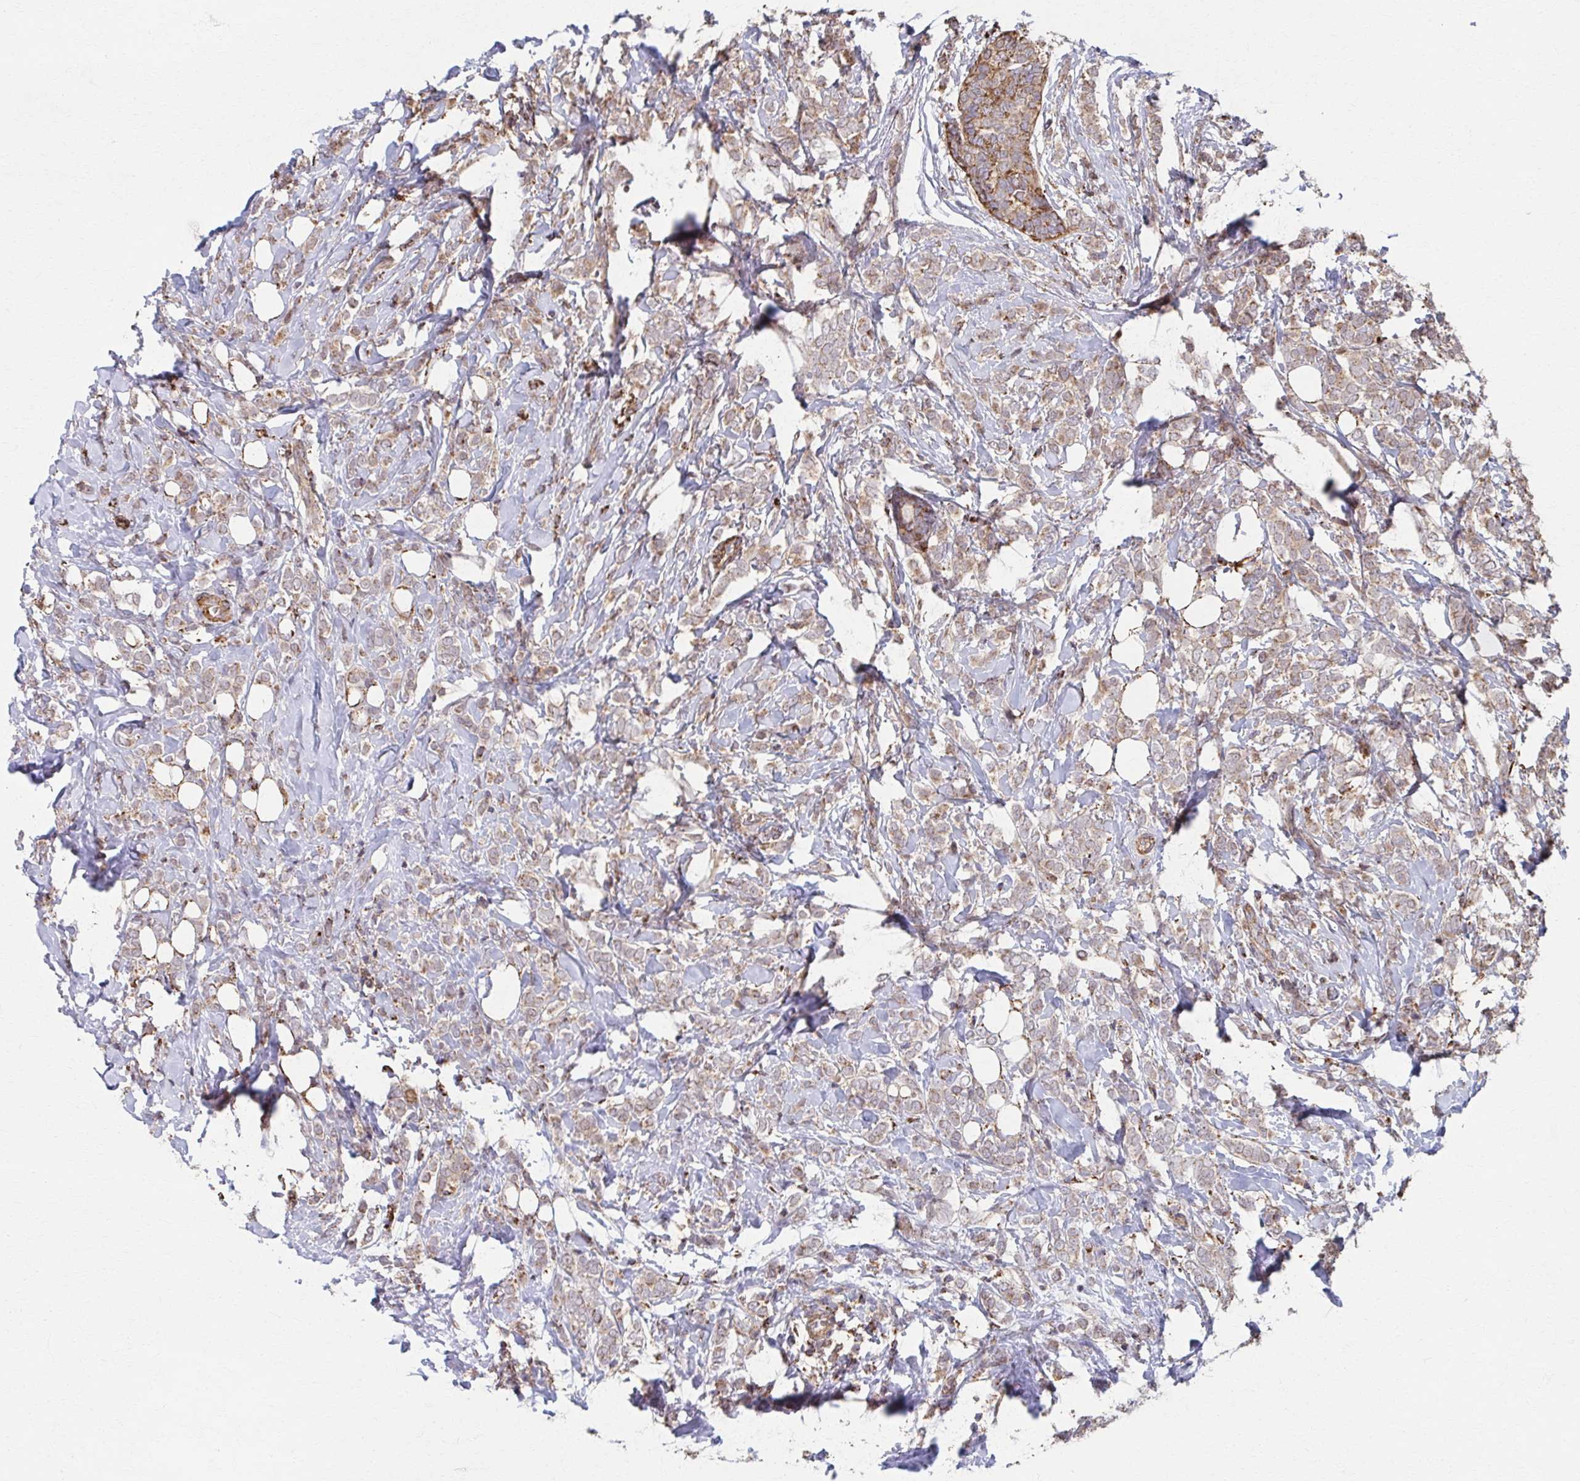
{"staining": {"intensity": "weak", "quantity": ">75%", "location": "cytoplasmic/membranous"}, "tissue": "breast cancer", "cell_type": "Tumor cells", "image_type": "cancer", "snomed": [{"axis": "morphology", "description": "Lobular carcinoma"}, {"axis": "topography", "description": "Breast"}], "caption": "A low amount of weak cytoplasmic/membranous positivity is identified in approximately >75% of tumor cells in lobular carcinoma (breast) tissue.", "gene": "KLHL34", "patient": {"sex": "female", "age": 49}}